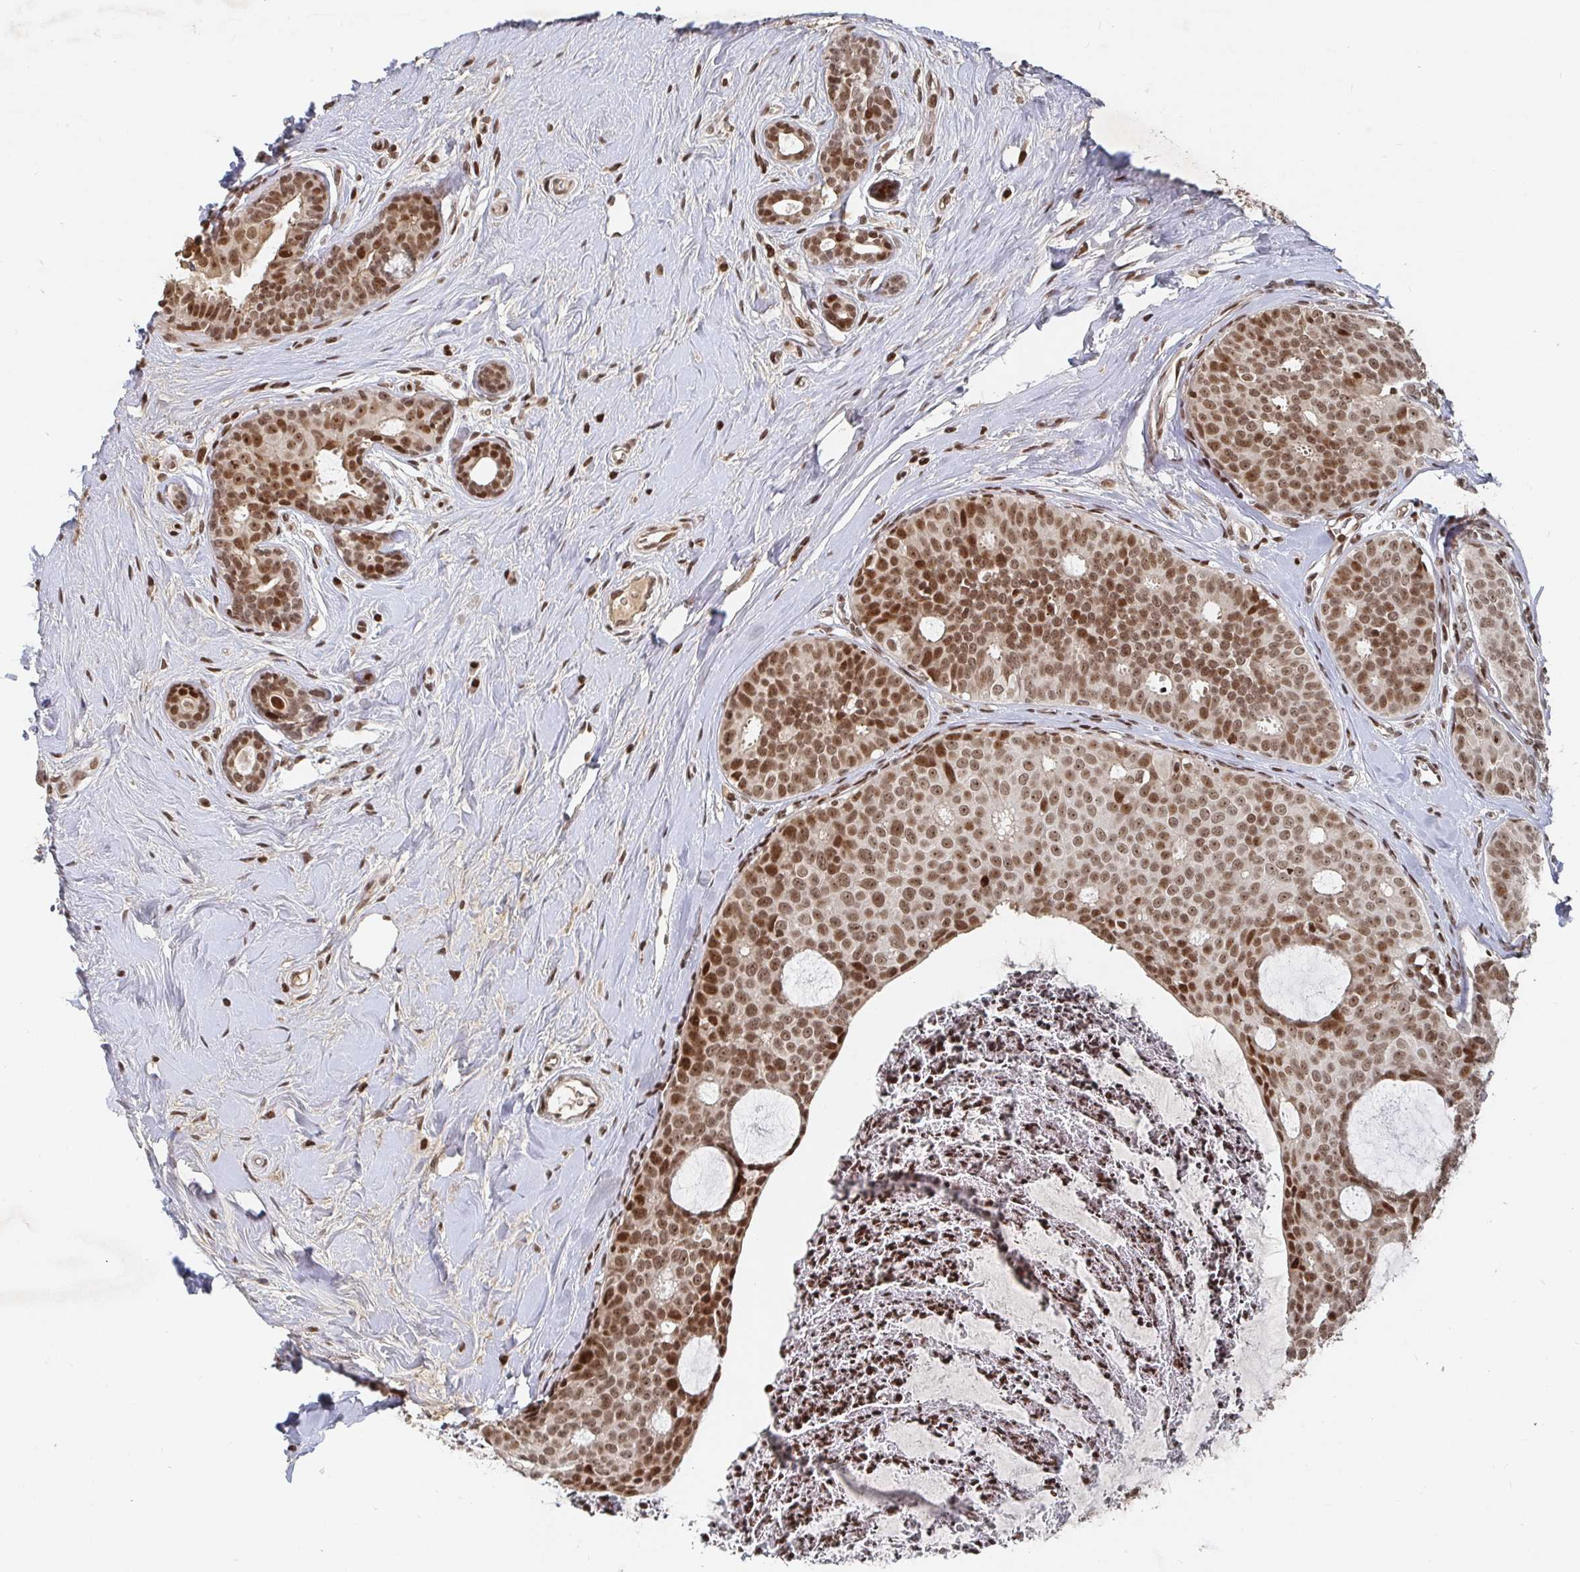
{"staining": {"intensity": "moderate", "quantity": ">75%", "location": "nuclear"}, "tissue": "breast cancer", "cell_type": "Tumor cells", "image_type": "cancer", "snomed": [{"axis": "morphology", "description": "Duct carcinoma"}, {"axis": "topography", "description": "Breast"}], "caption": "This is a histology image of IHC staining of infiltrating ductal carcinoma (breast), which shows moderate expression in the nuclear of tumor cells.", "gene": "ZDHHC12", "patient": {"sex": "female", "age": 45}}